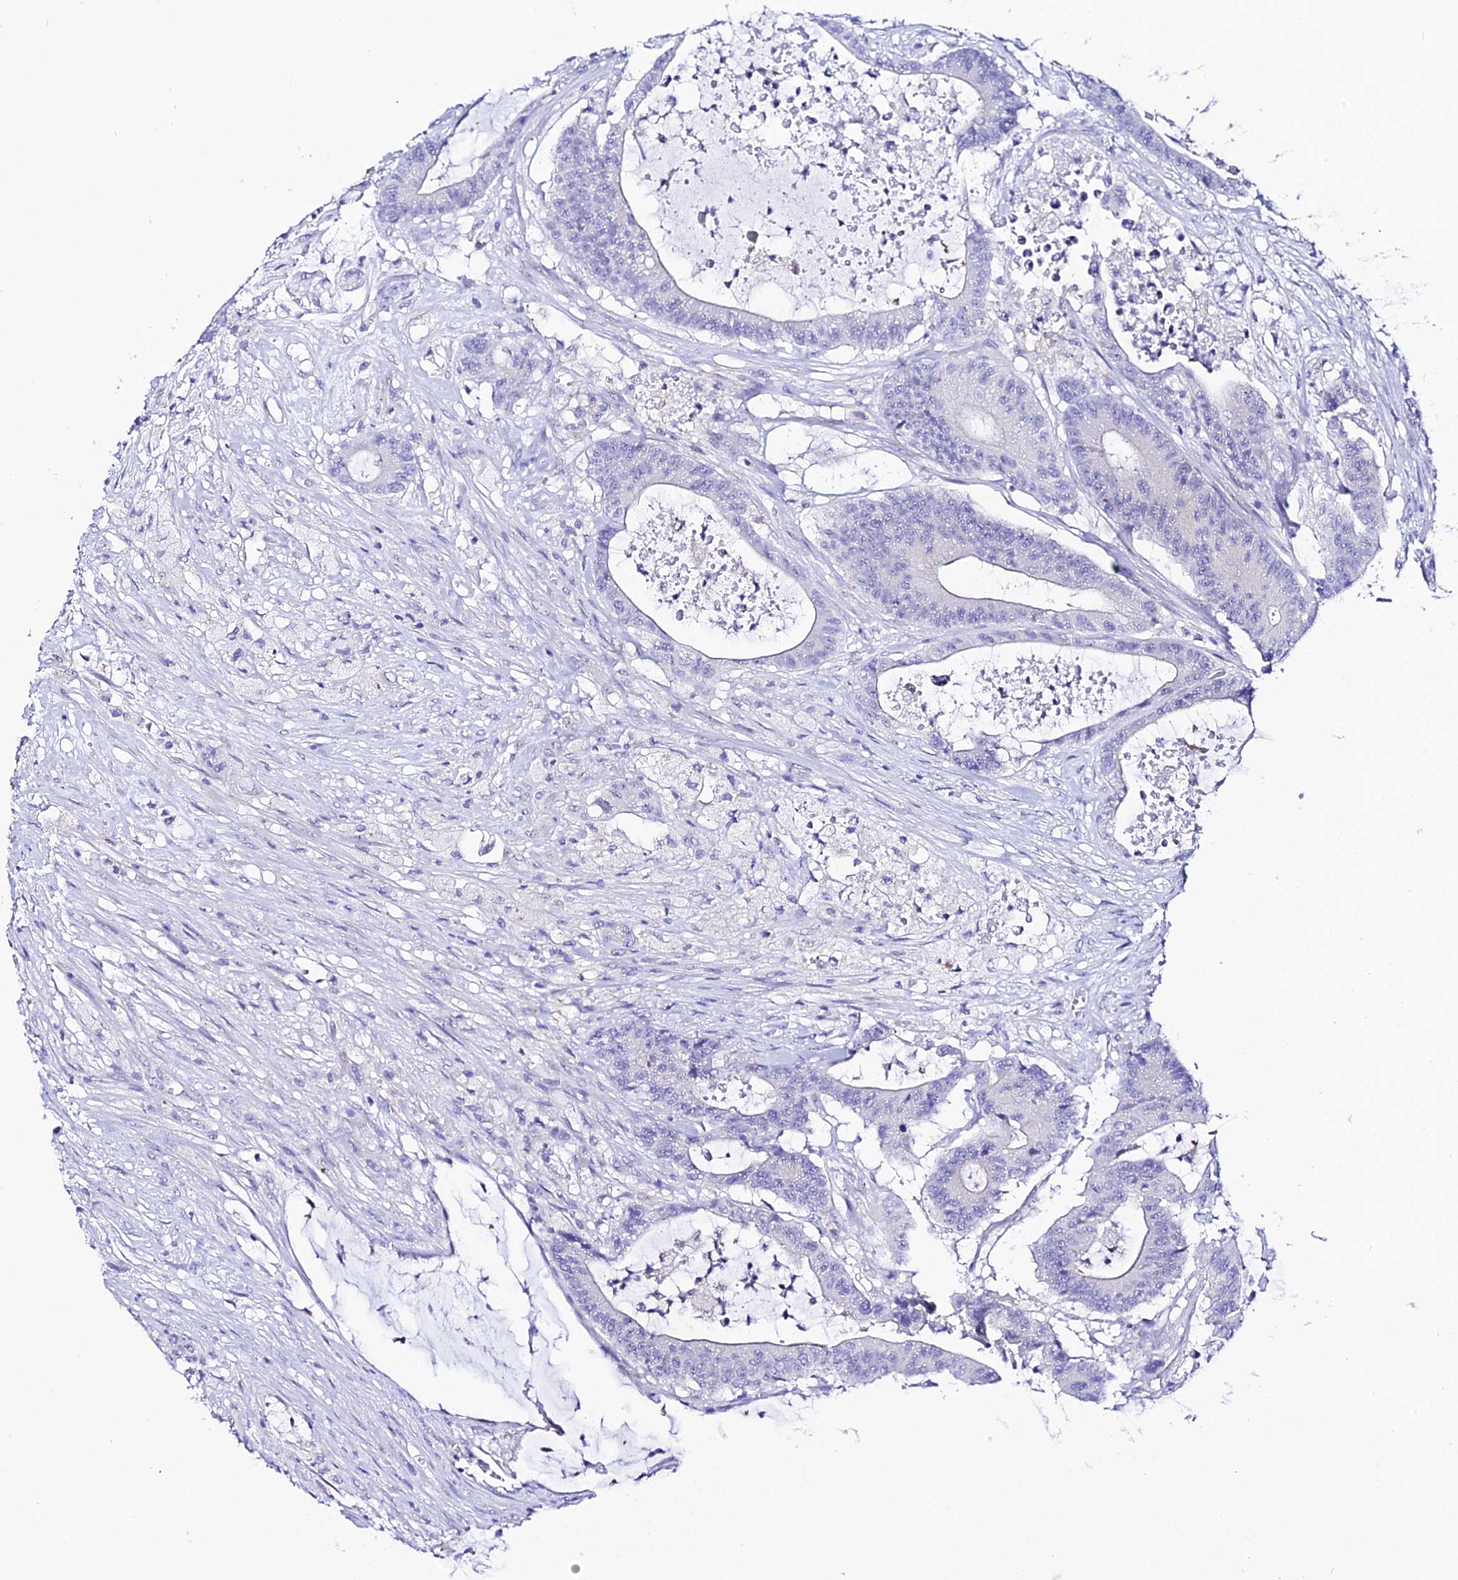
{"staining": {"intensity": "negative", "quantity": "none", "location": "none"}, "tissue": "colorectal cancer", "cell_type": "Tumor cells", "image_type": "cancer", "snomed": [{"axis": "morphology", "description": "Adenocarcinoma, NOS"}, {"axis": "topography", "description": "Colon"}], "caption": "Micrograph shows no protein staining in tumor cells of colorectal cancer (adenocarcinoma) tissue.", "gene": "ATG16L2", "patient": {"sex": "female", "age": 84}}